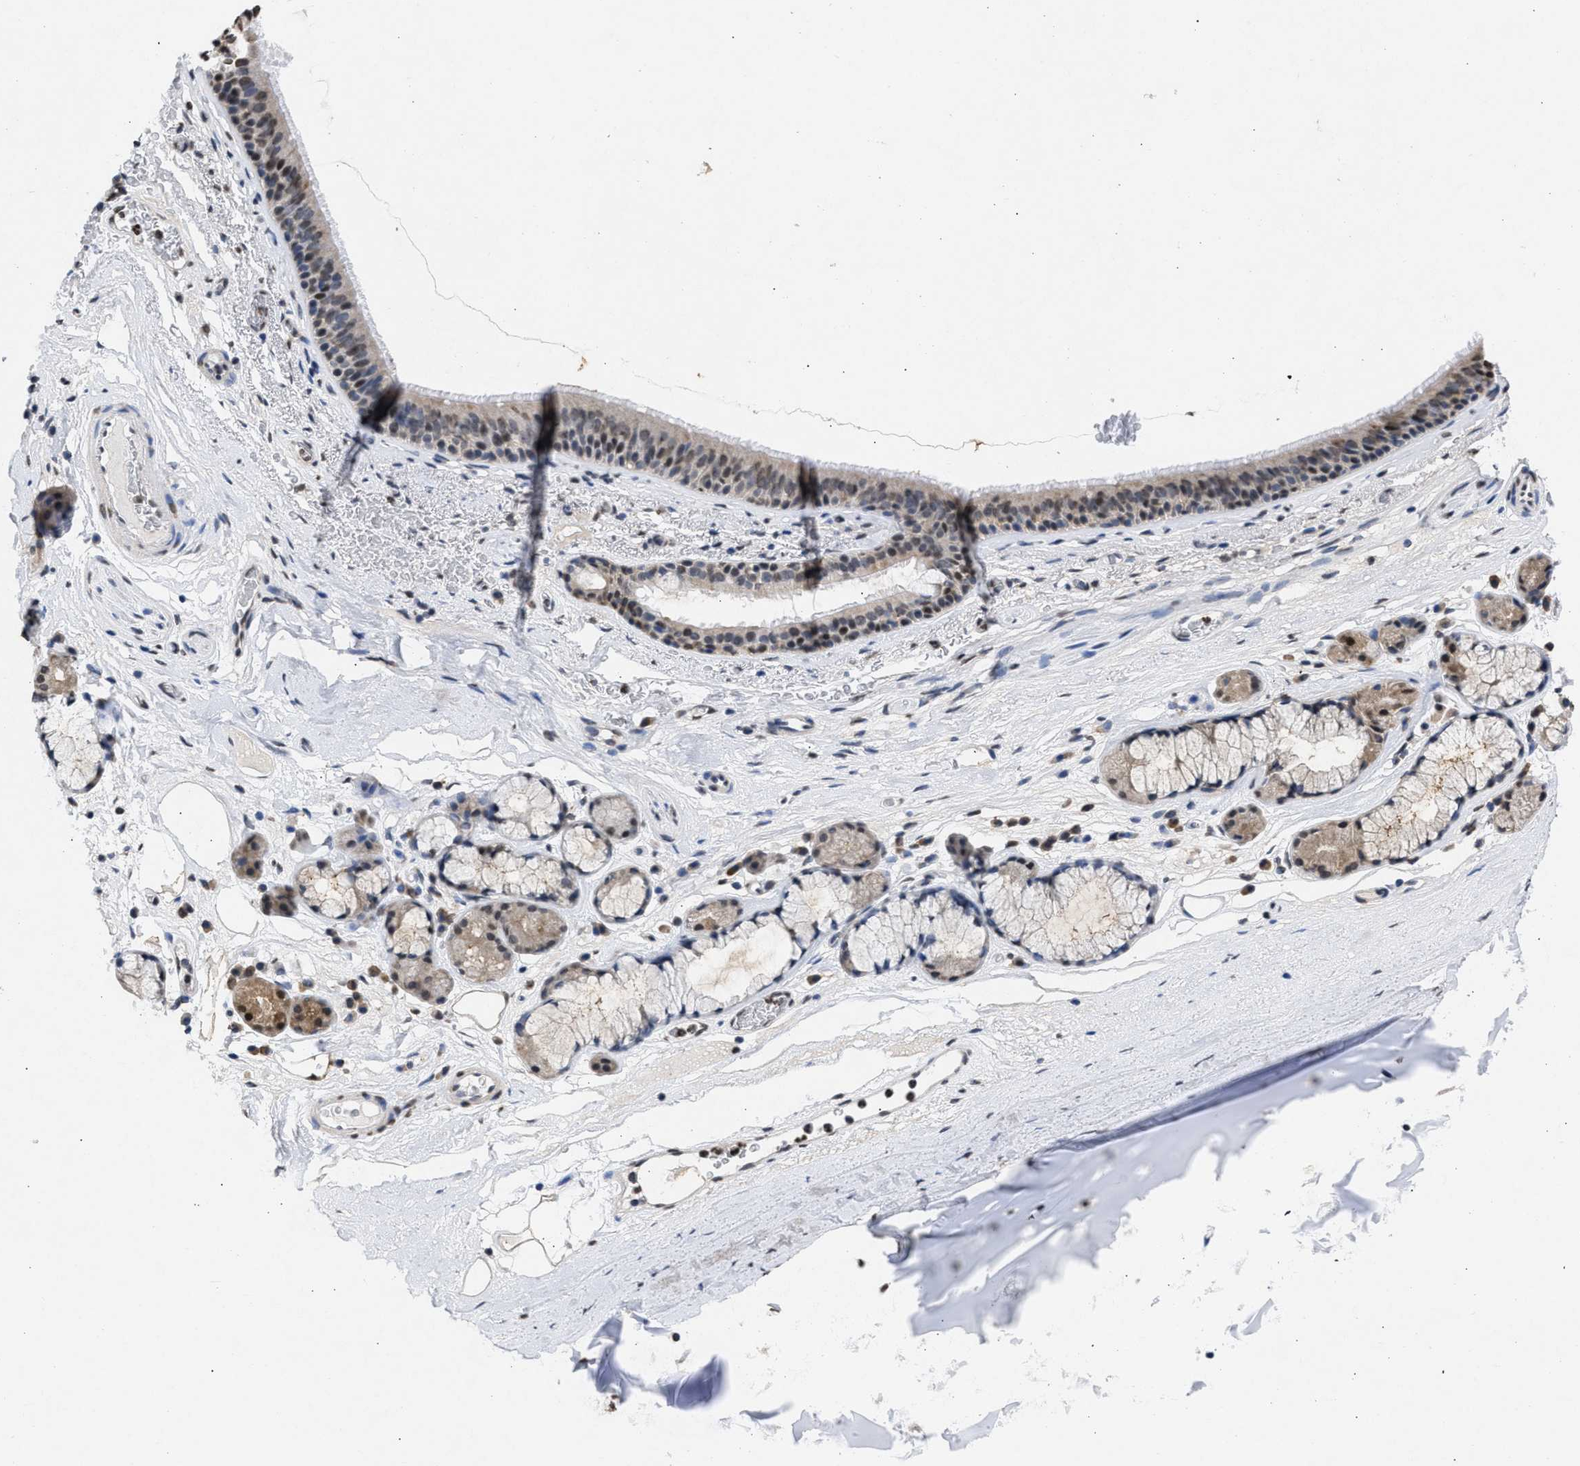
{"staining": {"intensity": "moderate", "quantity": "25%-75%", "location": "nuclear"}, "tissue": "bronchus", "cell_type": "Respiratory epithelial cells", "image_type": "normal", "snomed": [{"axis": "morphology", "description": "Normal tissue, NOS"}, {"axis": "topography", "description": "Cartilage tissue"}], "caption": "Immunohistochemistry staining of unremarkable bronchus, which reveals medium levels of moderate nuclear positivity in approximately 25%-75% of respiratory epithelial cells indicating moderate nuclear protein positivity. The staining was performed using DAB (brown) for protein detection and nuclei were counterstained in hematoxylin (blue).", "gene": "NUP35", "patient": {"sex": "female", "age": 63}}